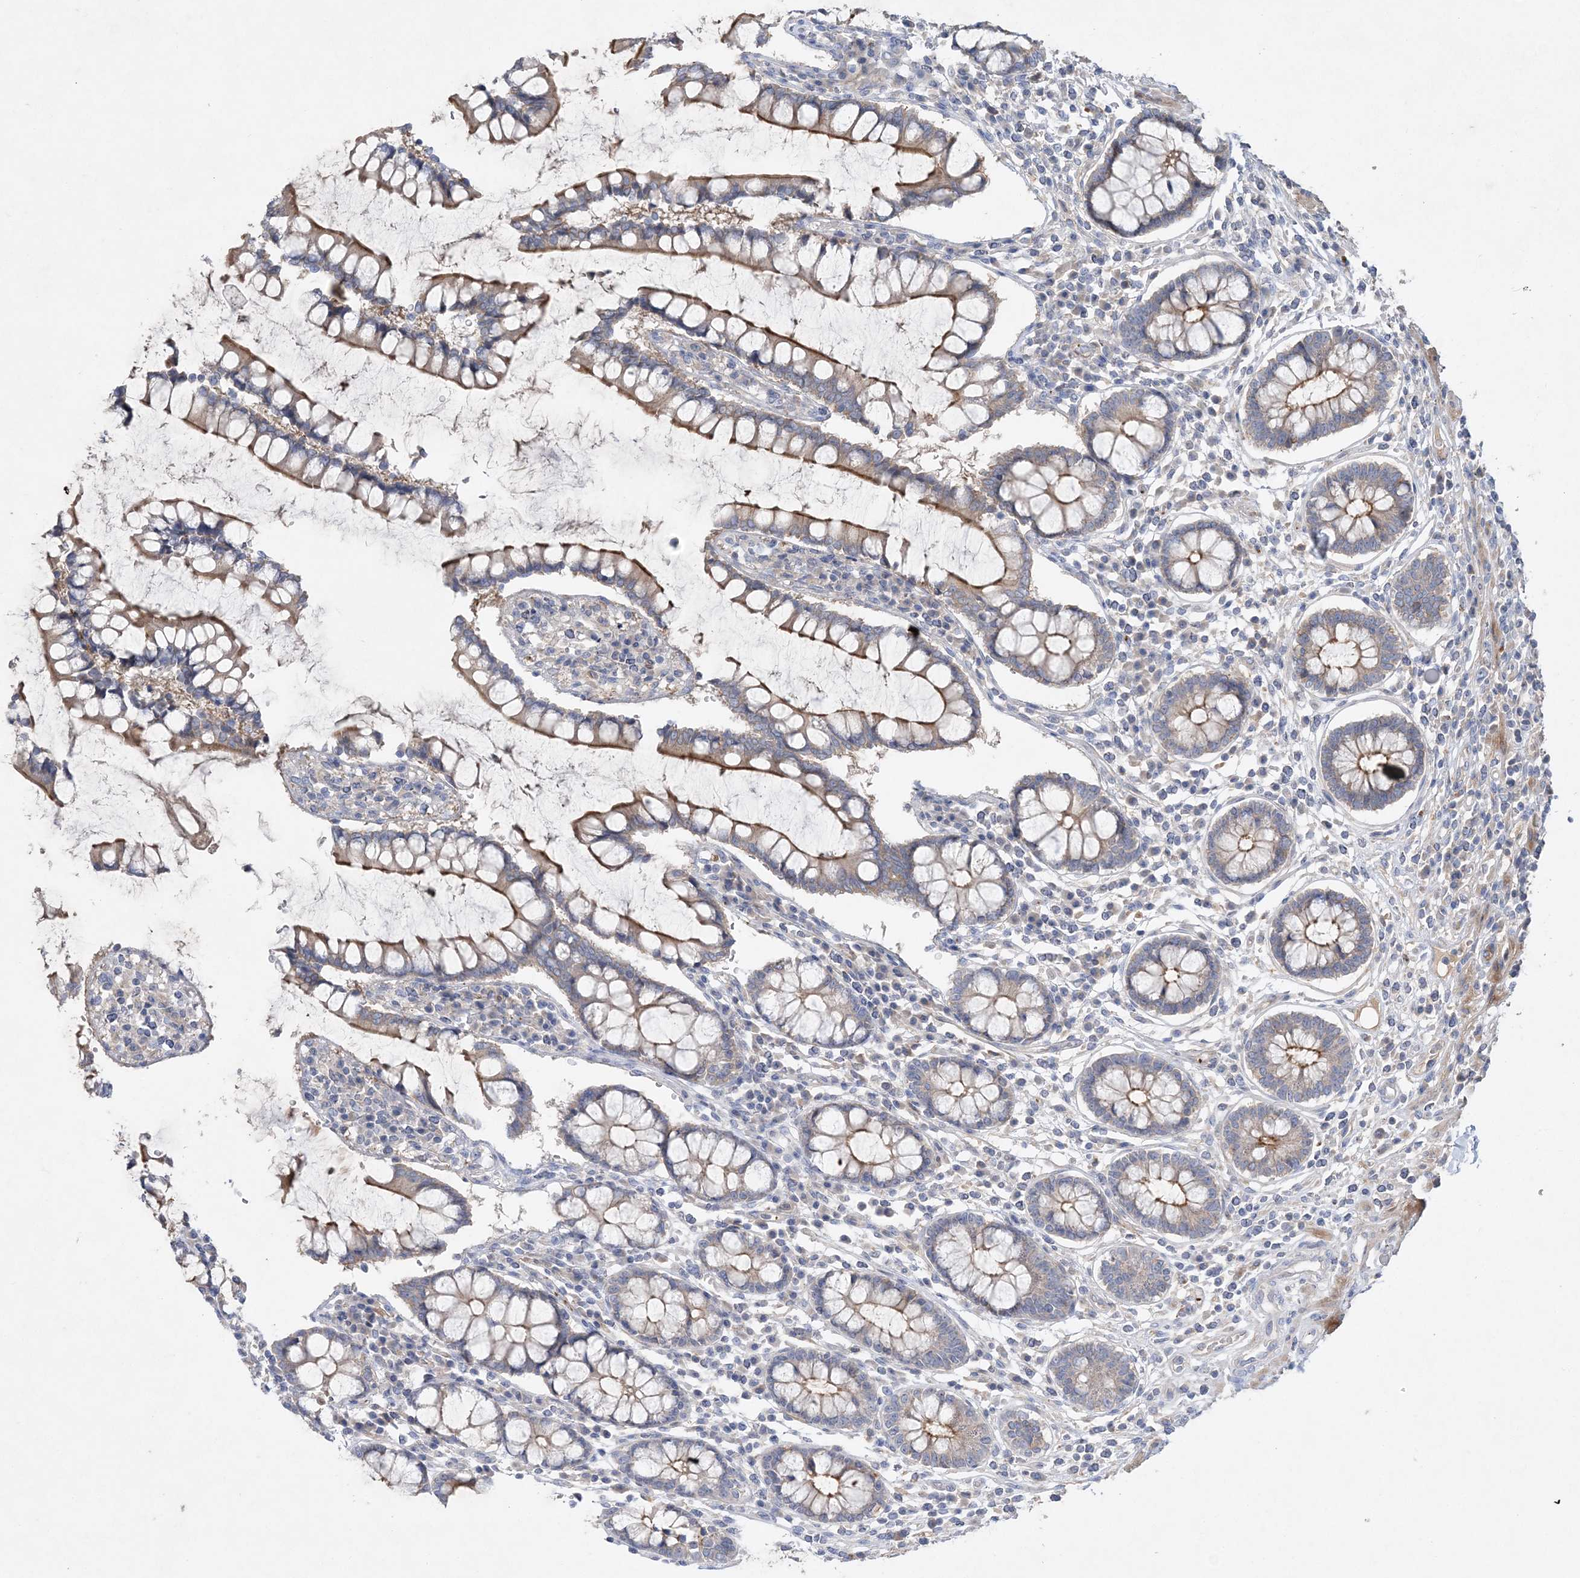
{"staining": {"intensity": "weak", "quantity": "25%-75%", "location": "cytoplasmic/membranous"}, "tissue": "colon", "cell_type": "Endothelial cells", "image_type": "normal", "snomed": [{"axis": "morphology", "description": "Normal tissue, NOS"}, {"axis": "topography", "description": "Colon"}], "caption": "Immunohistochemistry photomicrograph of benign human colon stained for a protein (brown), which demonstrates low levels of weak cytoplasmic/membranous expression in about 25%-75% of endothelial cells.", "gene": "ADCK2", "patient": {"sex": "female", "age": 79}}